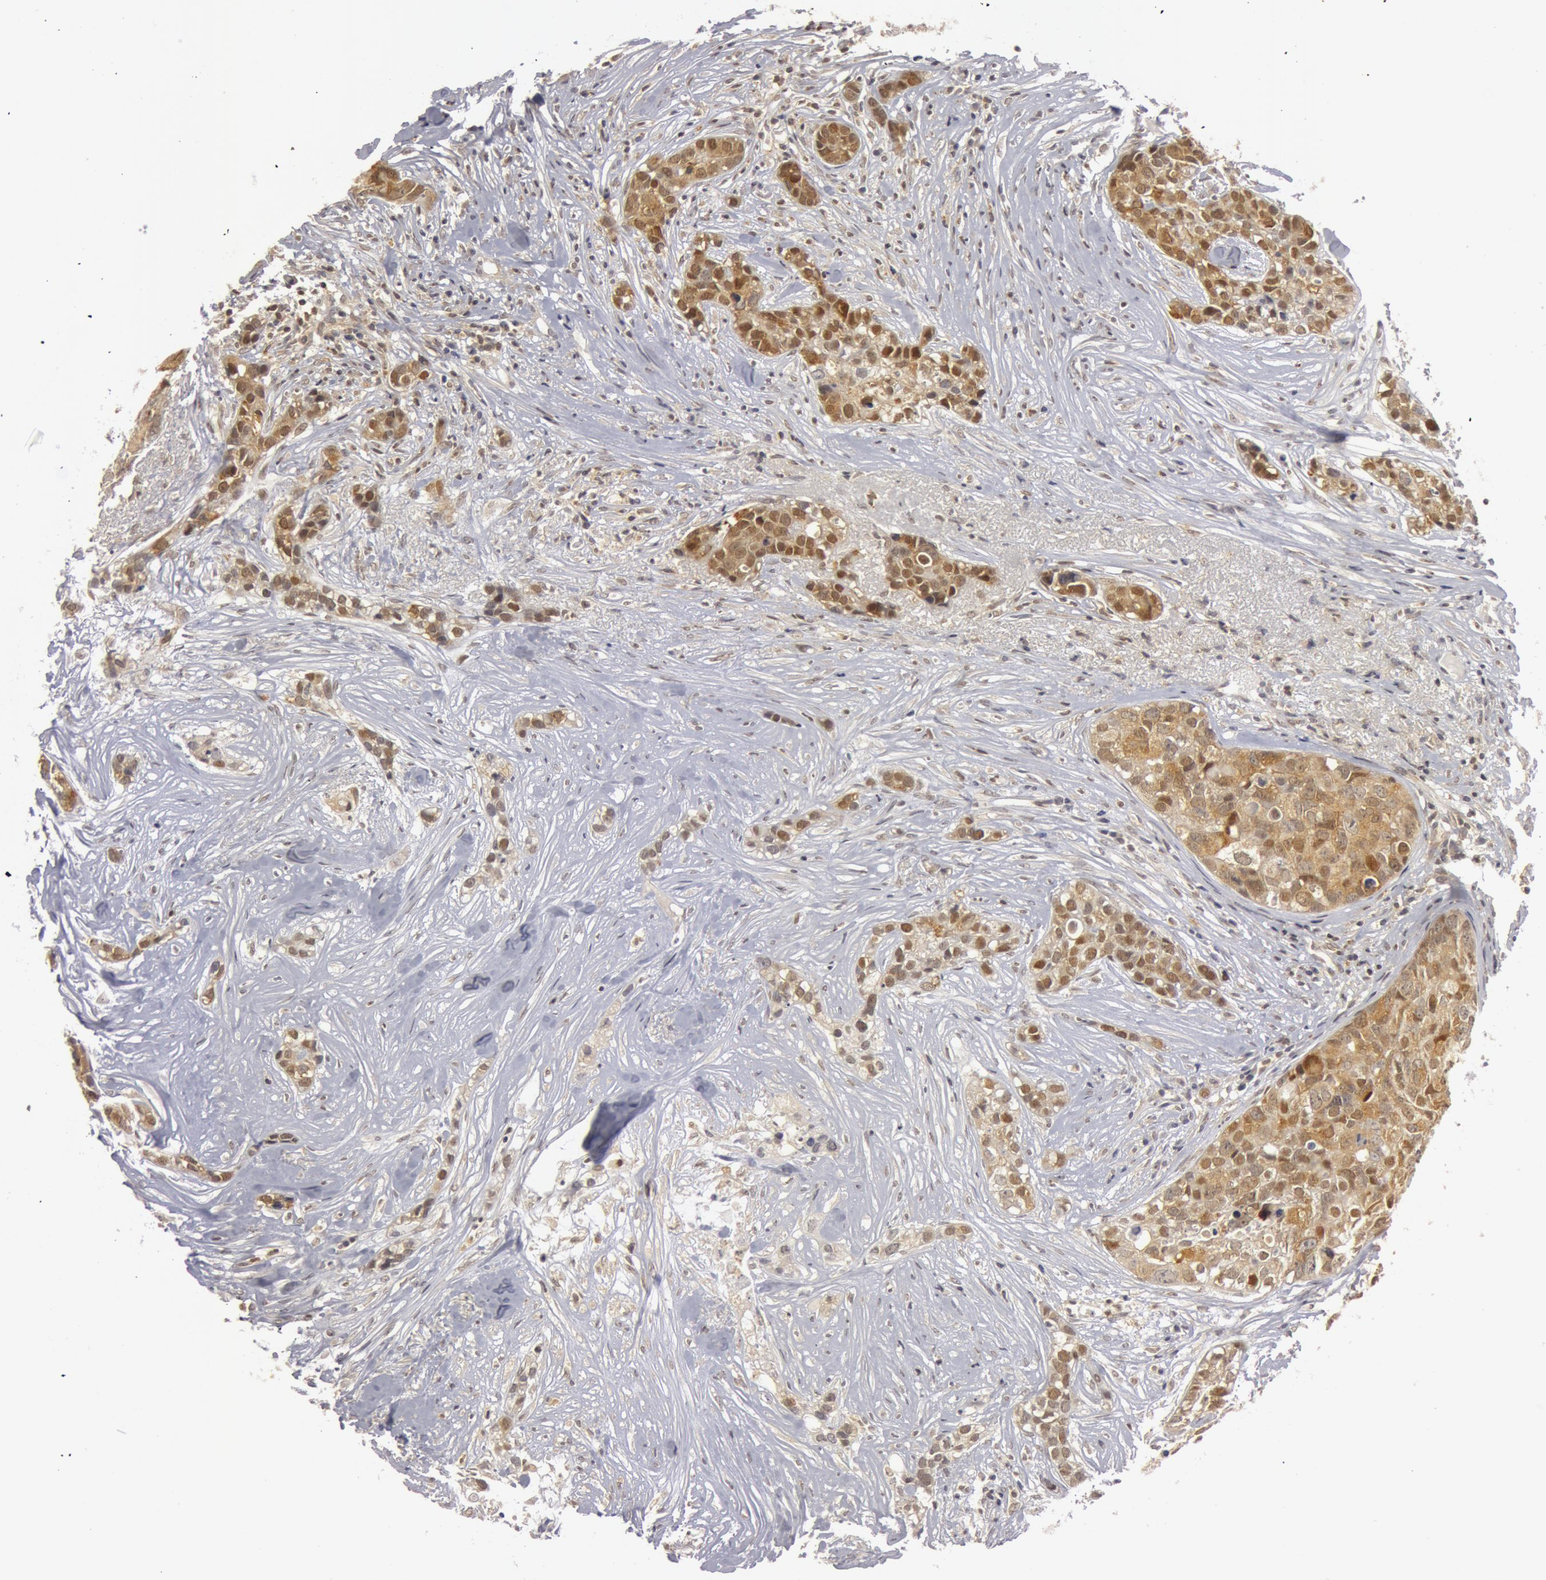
{"staining": {"intensity": "weak", "quantity": "25%-75%", "location": "nuclear"}, "tissue": "breast cancer", "cell_type": "Tumor cells", "image_type": "cancer", "snomed": [{"axis": "morphology", "description": "Duct carcinoma"}, {"axis": "topography", "description": "Breast"}], "caption": "IHC (DAB) staining of breast cancer displays weak nuclear protein staining in about 25%-75% of tumor cells.", "gene": "OASL", "patient": {"sex": "female", "age": 91}}